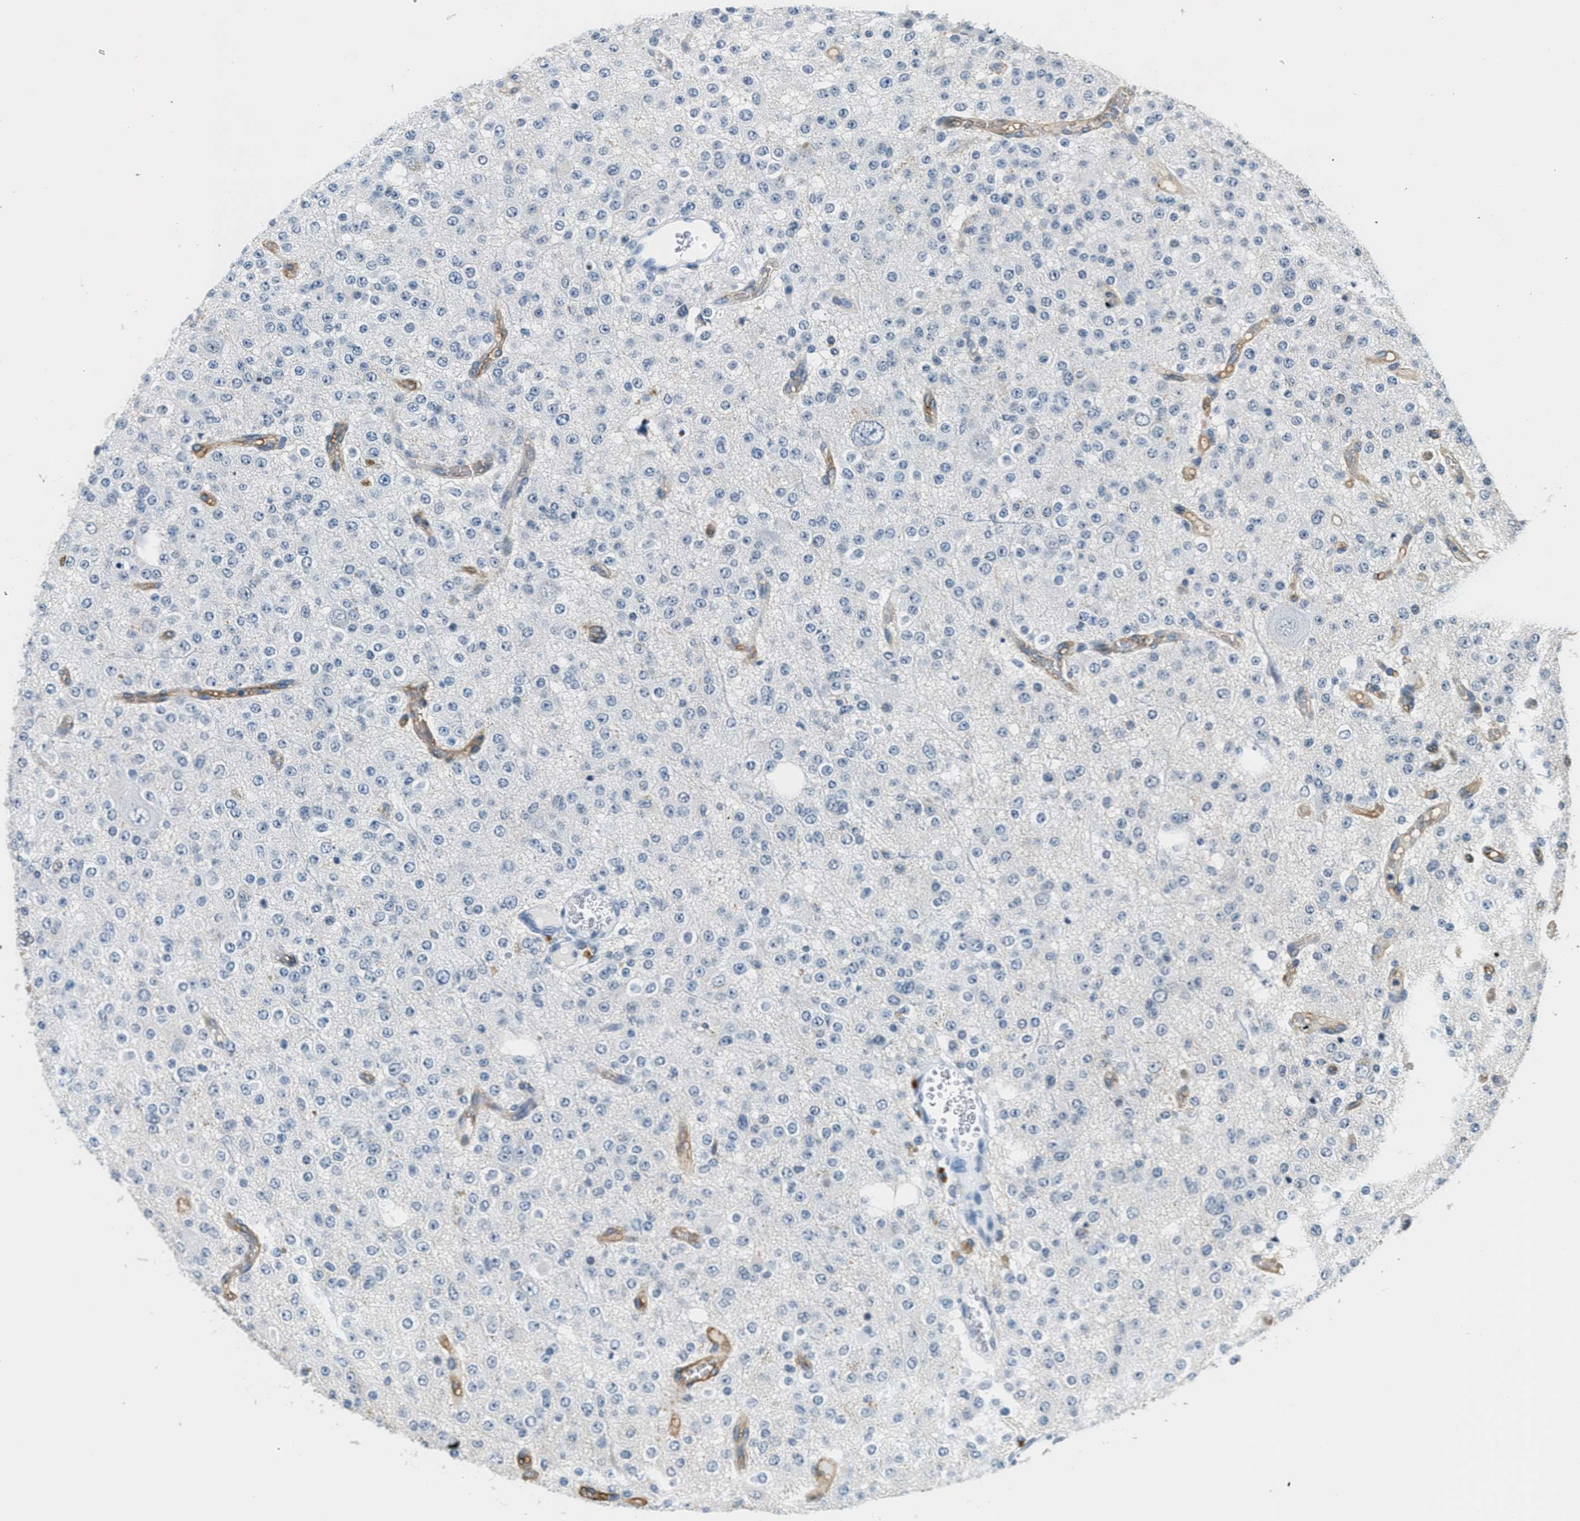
{"staining": {"intensity": "negative", "quantity": "none", "location": "none"}, "tissue": "glioma", "cell_type": "Tumor cells", "image_type": "cancer", "snomed": [{"axis": "morphology", "description": "Glioma, malignant, Low grade"}, {"axis": "topography", "description": "Brain"}], "caption": "A high-resolution histopathology image shows immunohistochemistry staining of malignant glioma (low-grade), which exhibits no significant positivity in tumor cells.", "gene": "CA4", "patient": {"sex": "male", "age": 38}}